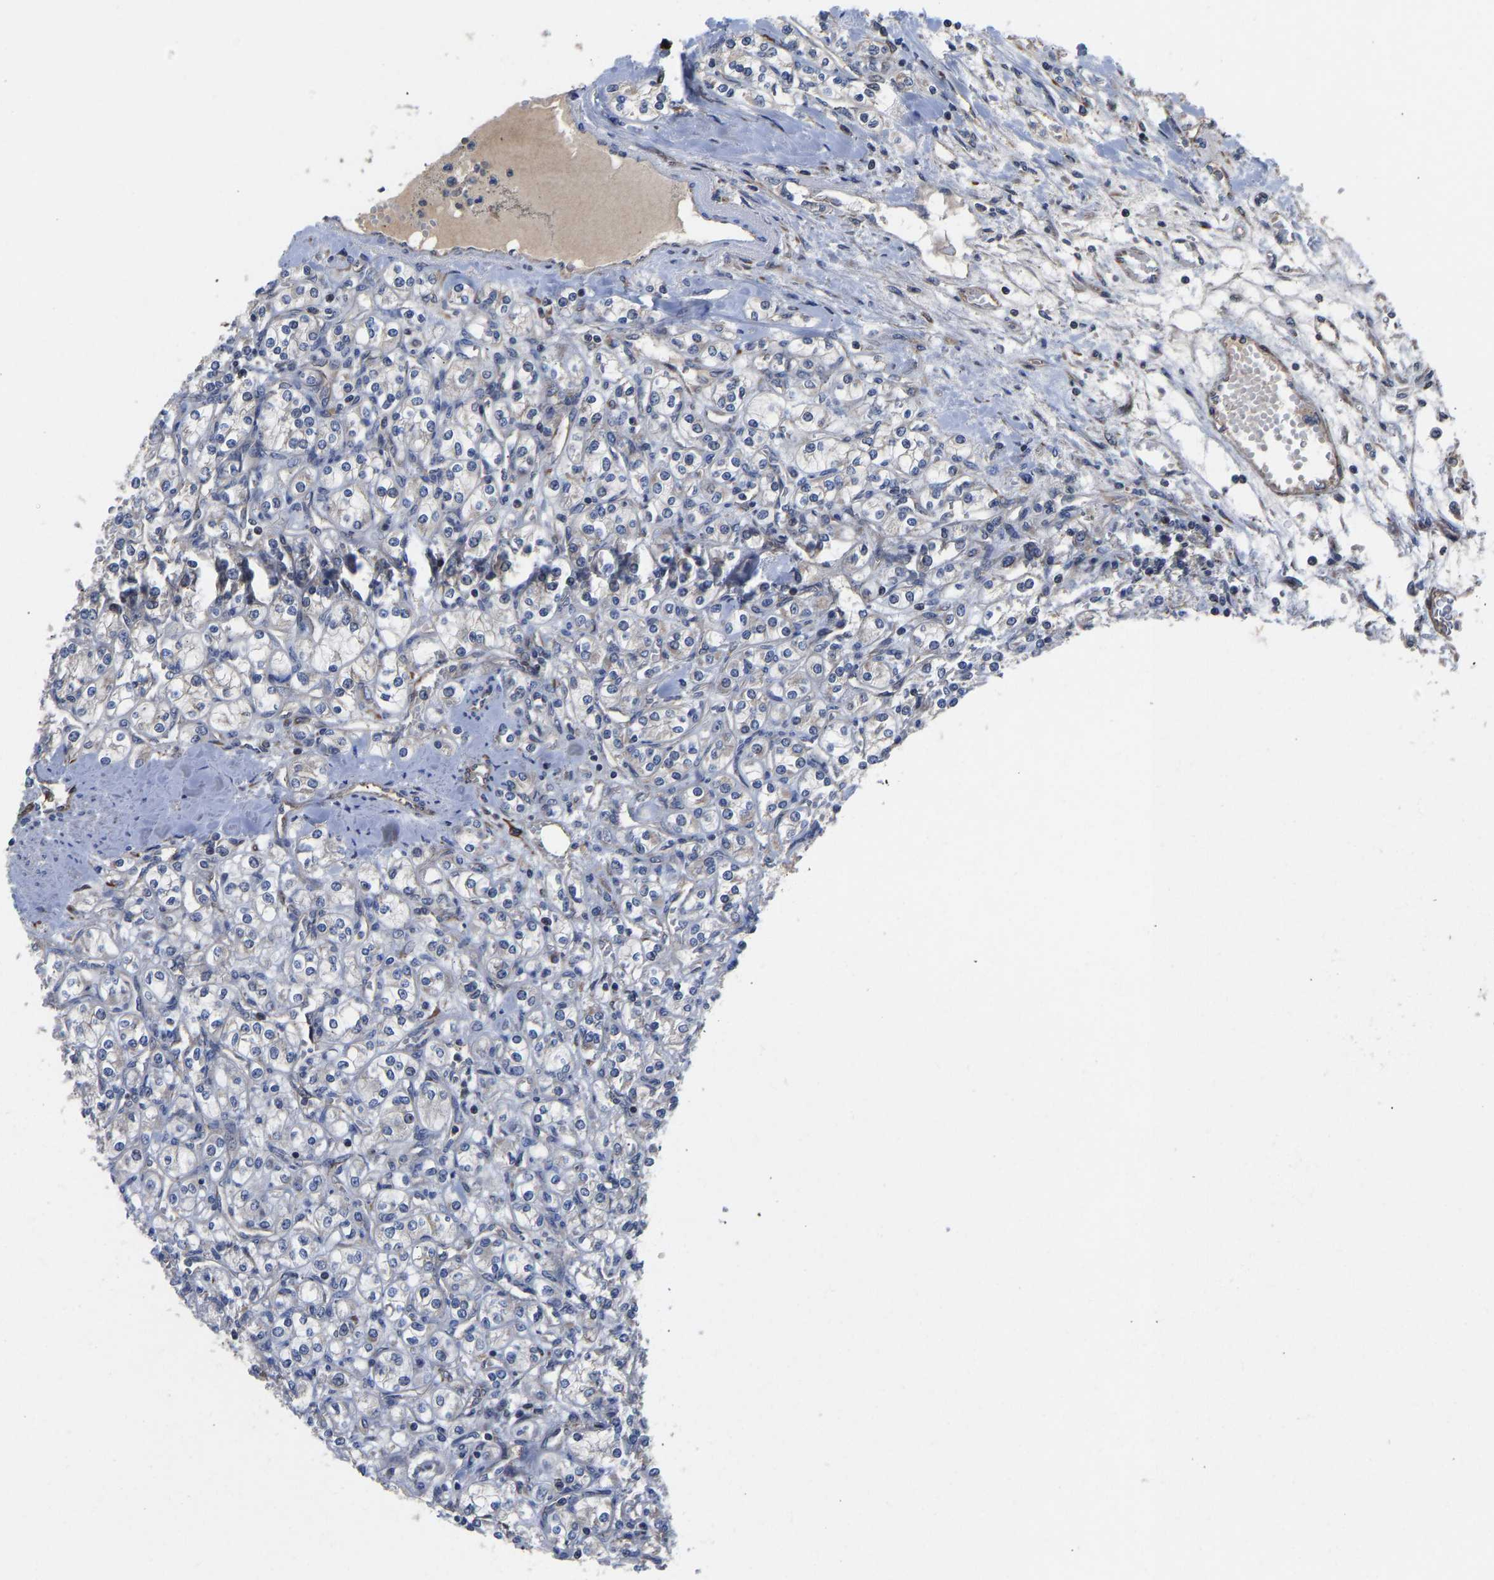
{"staining": {"intensity": "negative", "quantity": "none", "location": "none"}, "tissue": "renal cancer", "cell_type": "Tumor cells", "image_type": "cancer", "snomed": [{"axis": "morphology", "description": "Adenocarcinoma, NOS"}, {"axis": "topography", "description": "Kidney"}], "caption": "DAB (3,3'-diaminobenzidine) immunohistochemical staining of renal adenocarcinoma demonstrates no significant expression in tumor cells.", "gene": "FRRS1", "patient": {"sex": "male", "age": 77}}